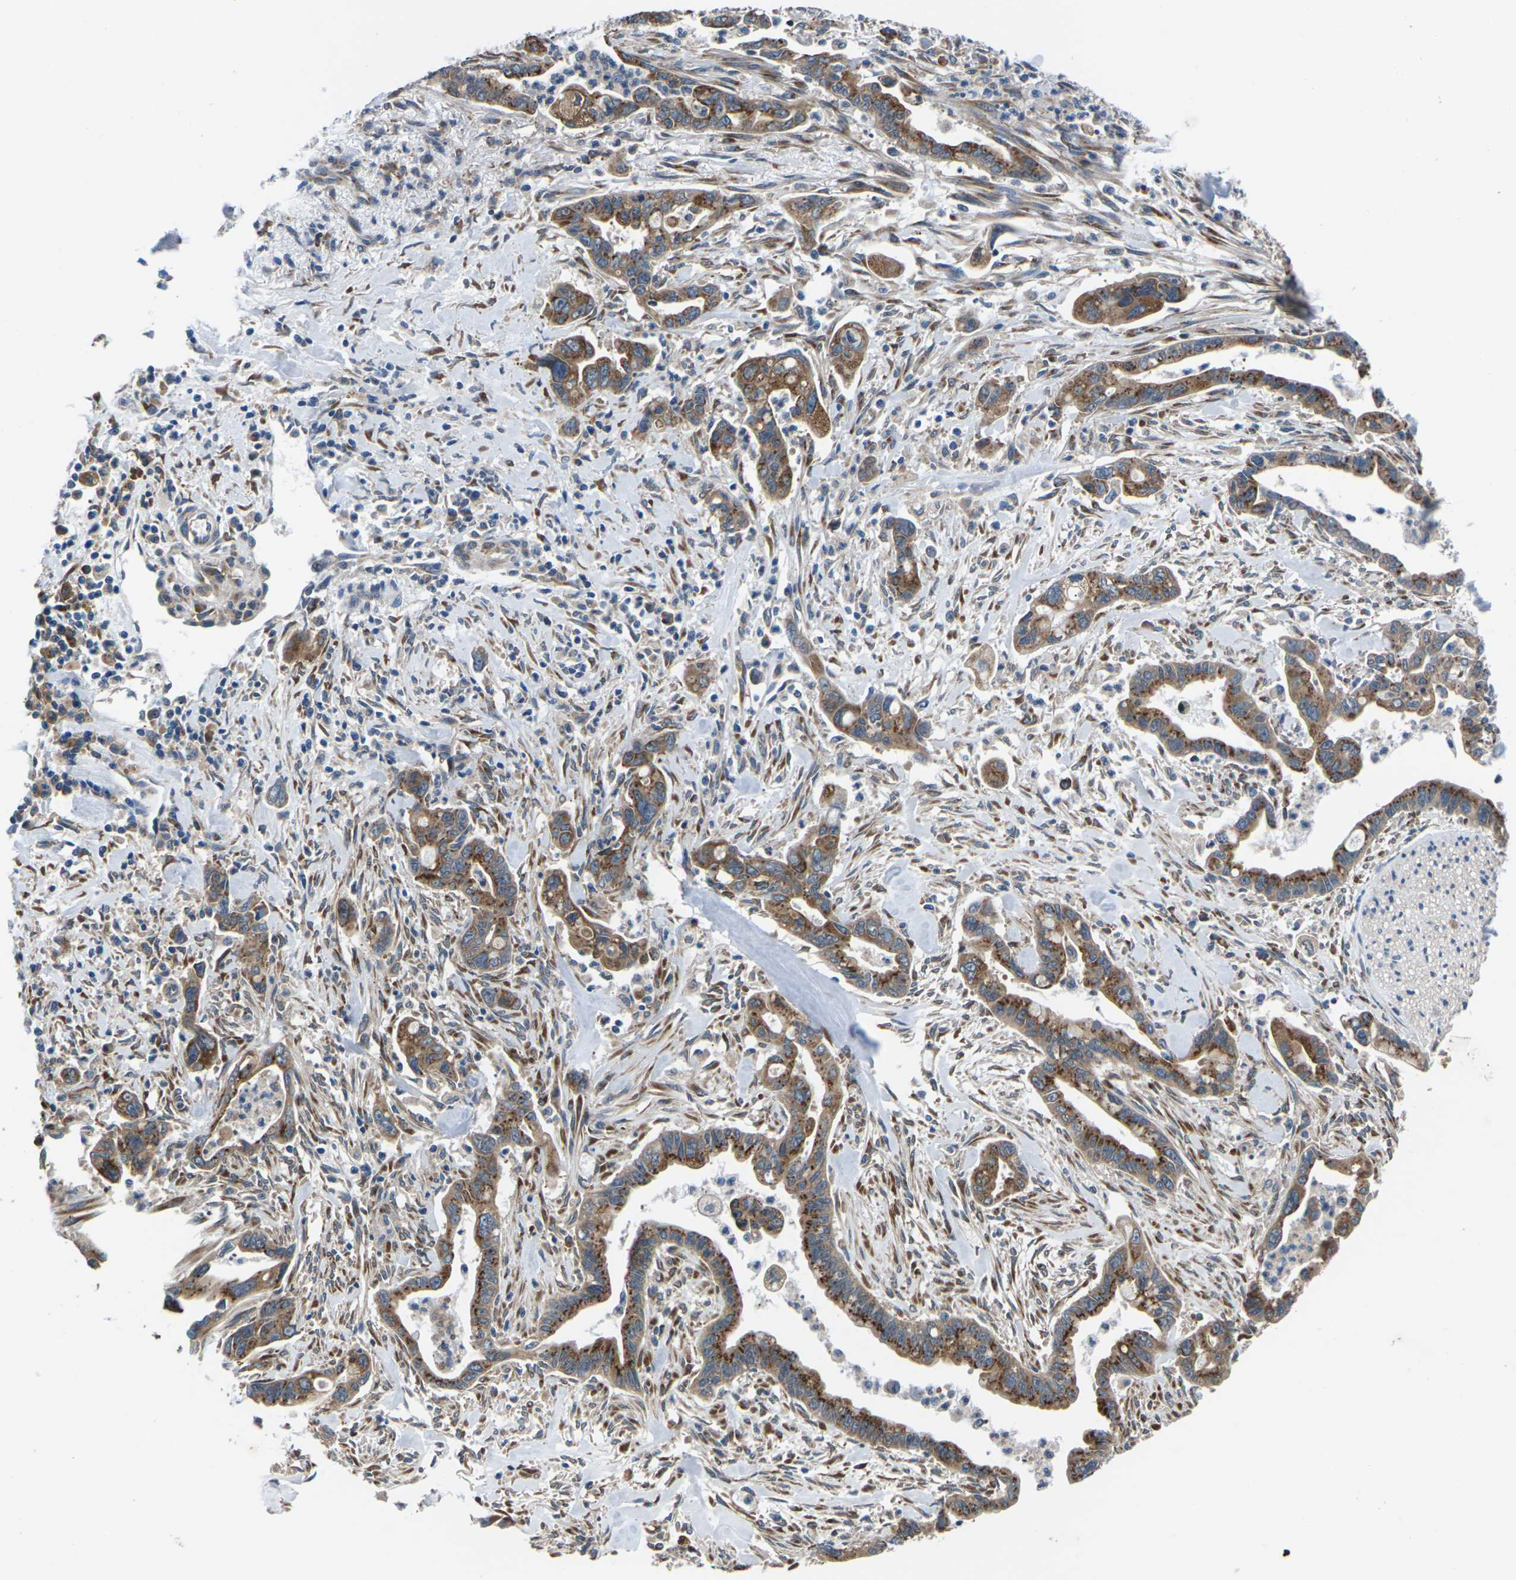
{"staining": {"intensity": "moderate", "quantity": ">75%", "location": "cytoplasmic/membranous"}, "tissue": "pancreatic cancer", "cell_type": "Tumor cells", "image_type": "cancer", "snomed": [{"axis": "morphology", "description": "Adenocarcinoma, NOS"}, {"axis": "topography", "description": "Pancreas"}], "caption": "A micrograph of human adenocarcinoma (pancreatic) stained for a protein reveals moderate cytoplasmic/membranous brown staining in tumor cells.", "gene": "GABRP", "patient": {"sex": "male", "age": 70}}